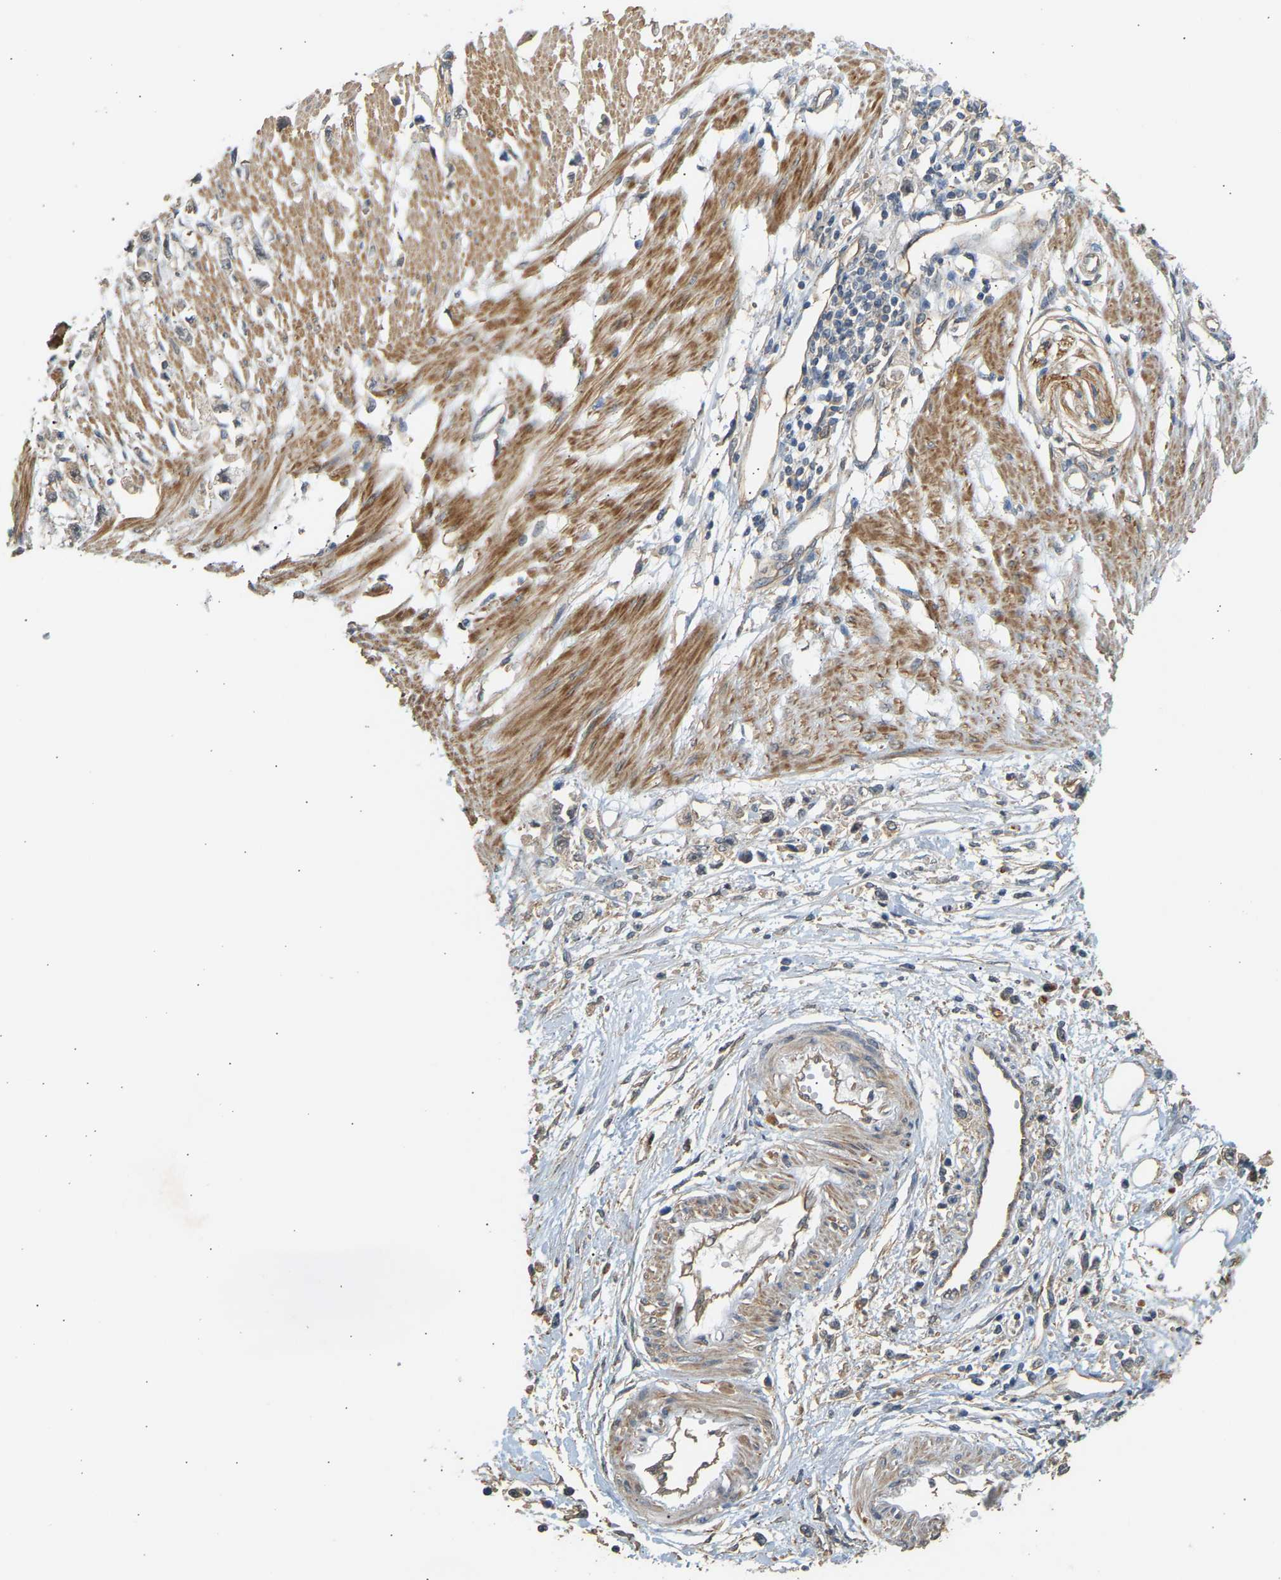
{"staining": {"intensity": "weak", "quantity": "25%-75%", "location": "cytoplasmic/membranous"}, "tissue": "stomach cancer", "cell_type": "Tumor cells", "image_type": "cancer", "snomed": [{"axis": "morphology", "description": "Adenocarcinoma, NOS"}, {"axis": "topography", "description": "Stomach"}], "caption": "Stomach cancer (adenocarcinoma) was stained to show a protein in brown. There is low levels of weak cytoplasmic/membranous expression in about 25%-75% of tumor cells.", "gene": "RGL1", "patient": {"sex": "female", "age": 59}}